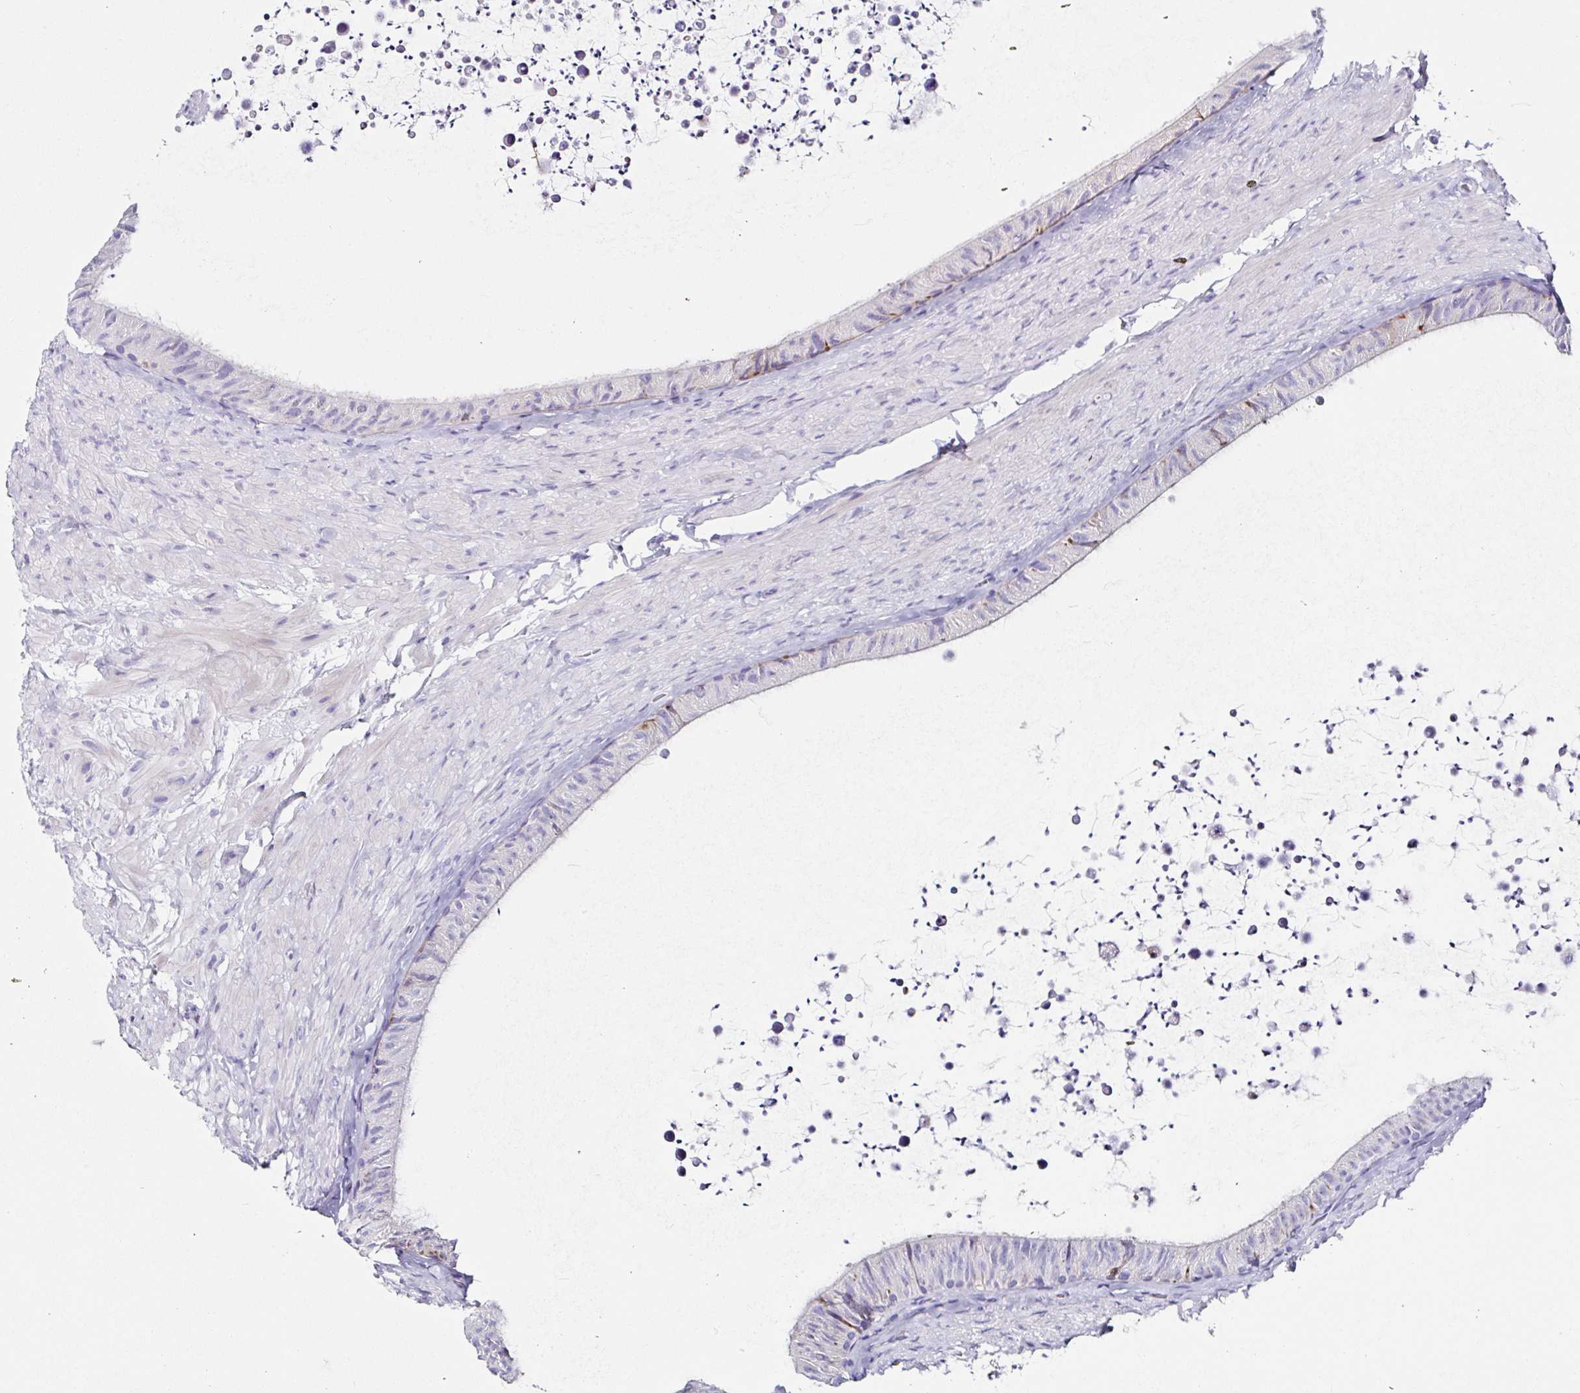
{"staining": {"intensity": "negative", "quantity": "none", "location": "none"}, "tissue": "epididymis", "cell_type": "Glandular cells", "image_type": "normal", "snomed": [{"axis": "morphology", "description": "Normal tissue, NOS"}, {"axis": "topography", "description": "Epididymis, spermatic cord, NOS"}, {"axis": "topography", "description": "Epididymis"}], "caption": "A high-resolution image shows IHC staining of benign epididymis, which reveals no significant staining in glandular cells.", "gene": "UGT3A1", "patient": {"sex": "male", "age": 31}}